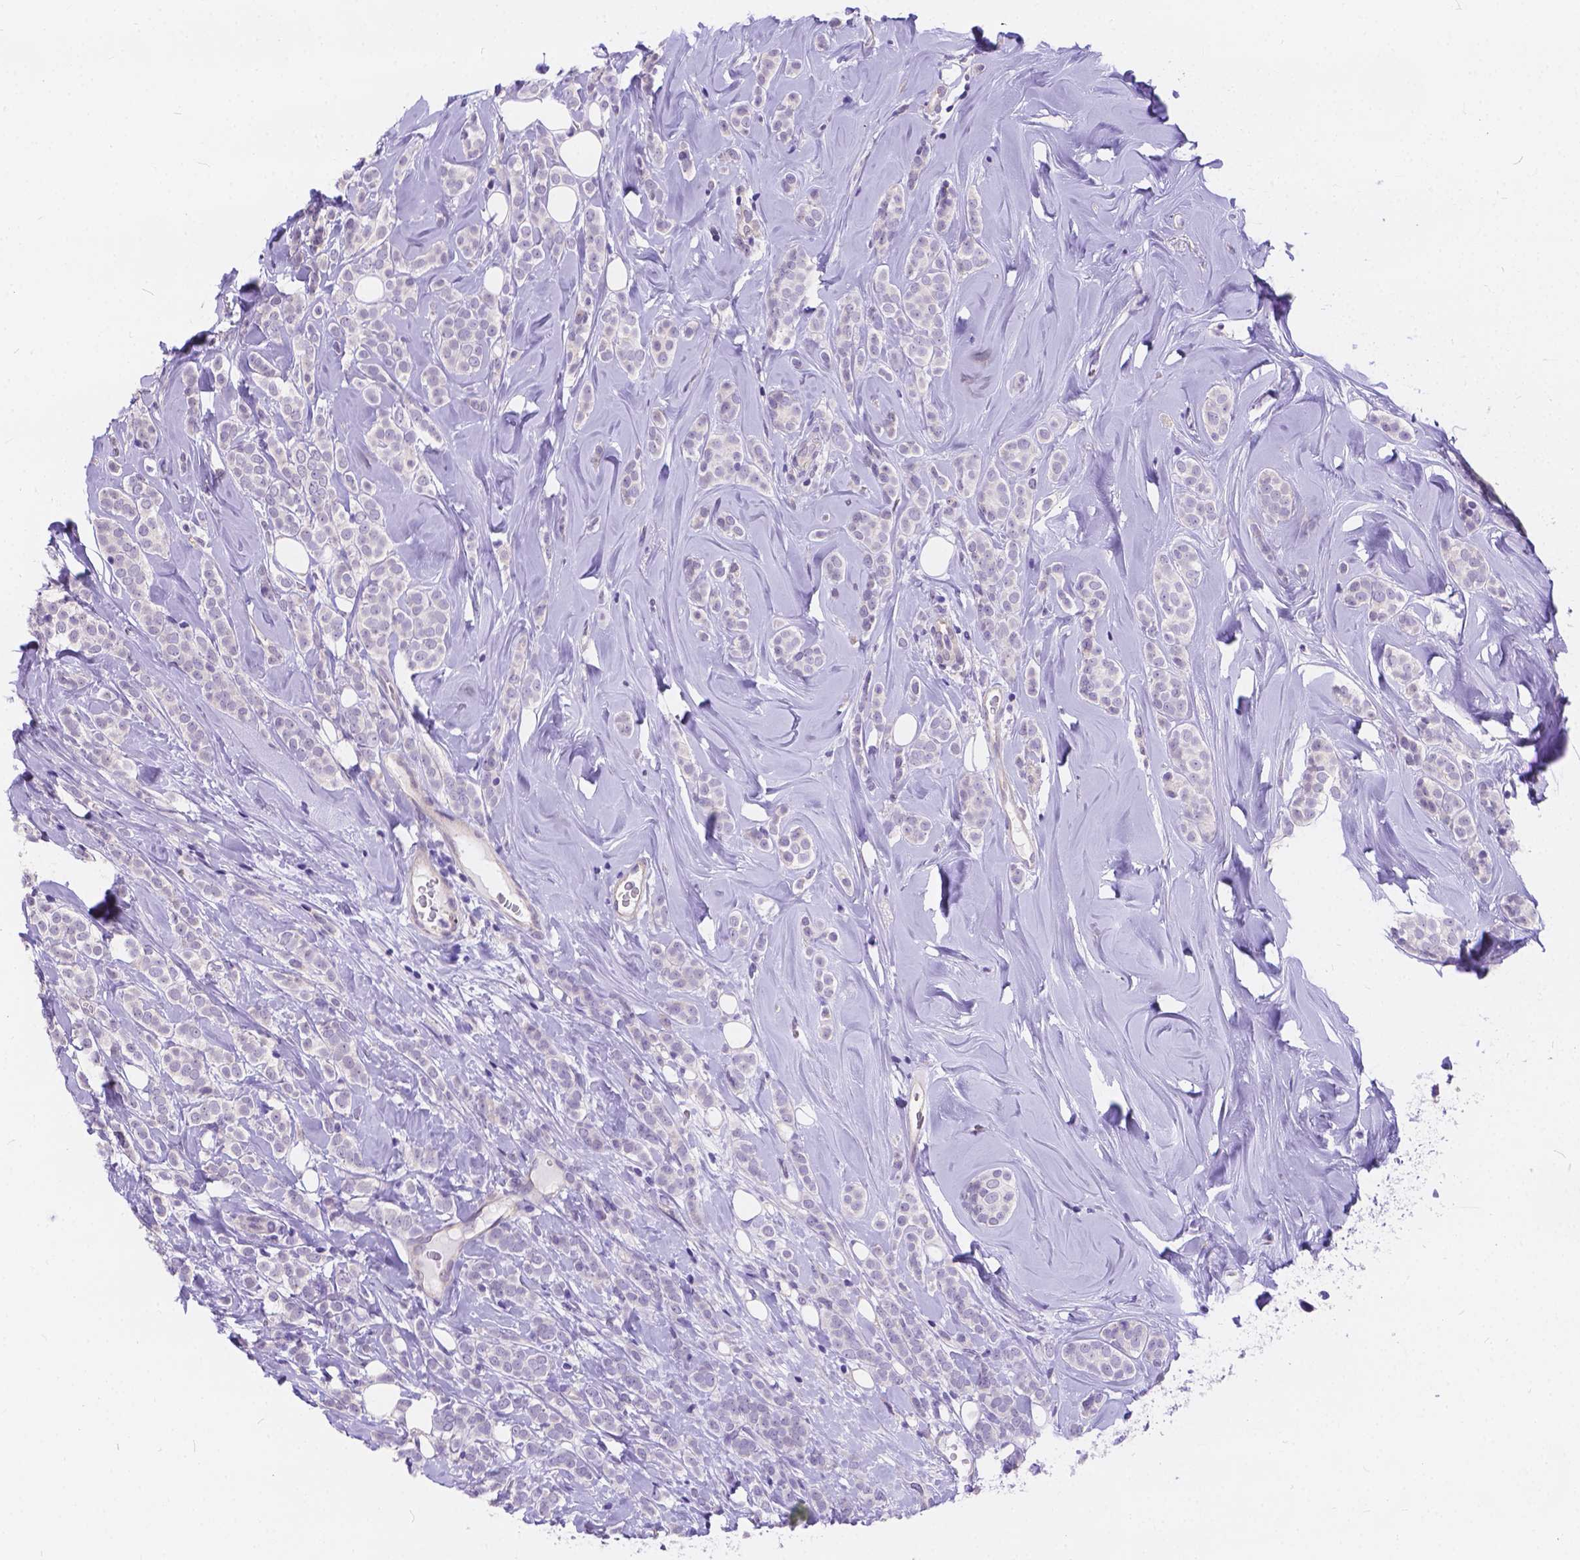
{"staining": {"intensity": "negative", "quantity": "none", "location": "none"}, "tissue": "breast cancer", "cell_type": "Tumor cells", "image_type": "cancer", "snomed": [{"axis": "morphology", "description": "Lobular carcinoma"}, {"axis": "topography", "description": "Breast"}], "caption": "Immunohistochemistry of human breast lobular carcinoma shows no staining in tumor cells. (Brightfield microscopy of DAB (3,3'-diaminobenzidine) immunohistochemistry (IHC) at high magnification).", "gene": "DLEC1", "patient": {"sex": "female", "age": 49}}